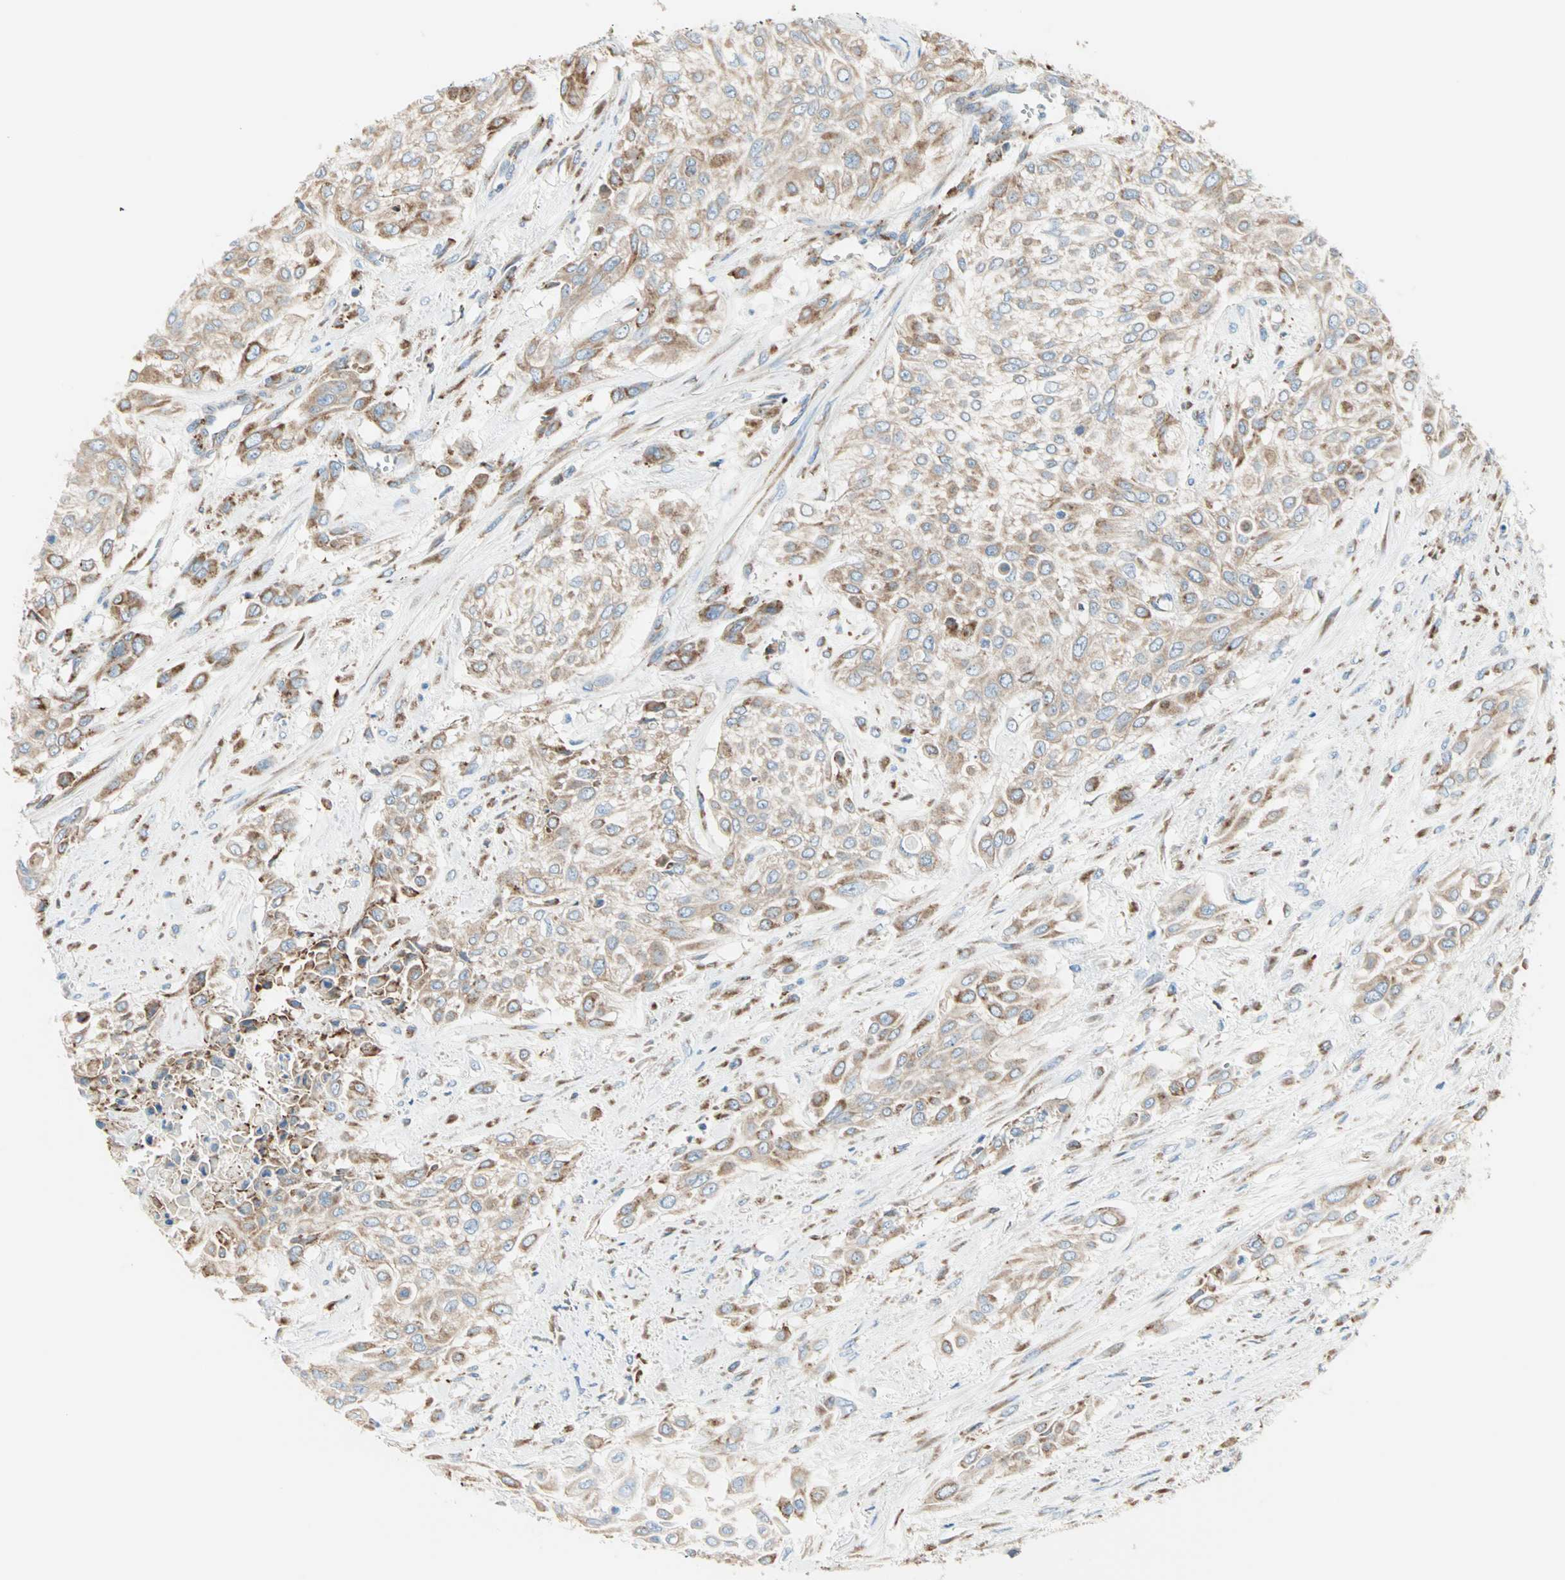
{"staining": {"intensity": "moderate", "quantity": ">75%", "location": "cytoplasmic/membranous"}, "tissue": "urothelial cancer", "cell_type": "Tumor cells", "image_type": "cancer", "snomed": [{"axis": "morphology", "description": "Urothelial carcinoma, High grade"}, {"axis": "topography", "description": "Urinary bladder"}], "caption": "This micrograph displays immunohistochemistry staining of urothelial cancer, with medium moderate cytoplasmic/membranous positivity in approximately >75% of tumor cells.", "gene": "PLCXD1", "patient": {"sex": "male", "age": 57}}